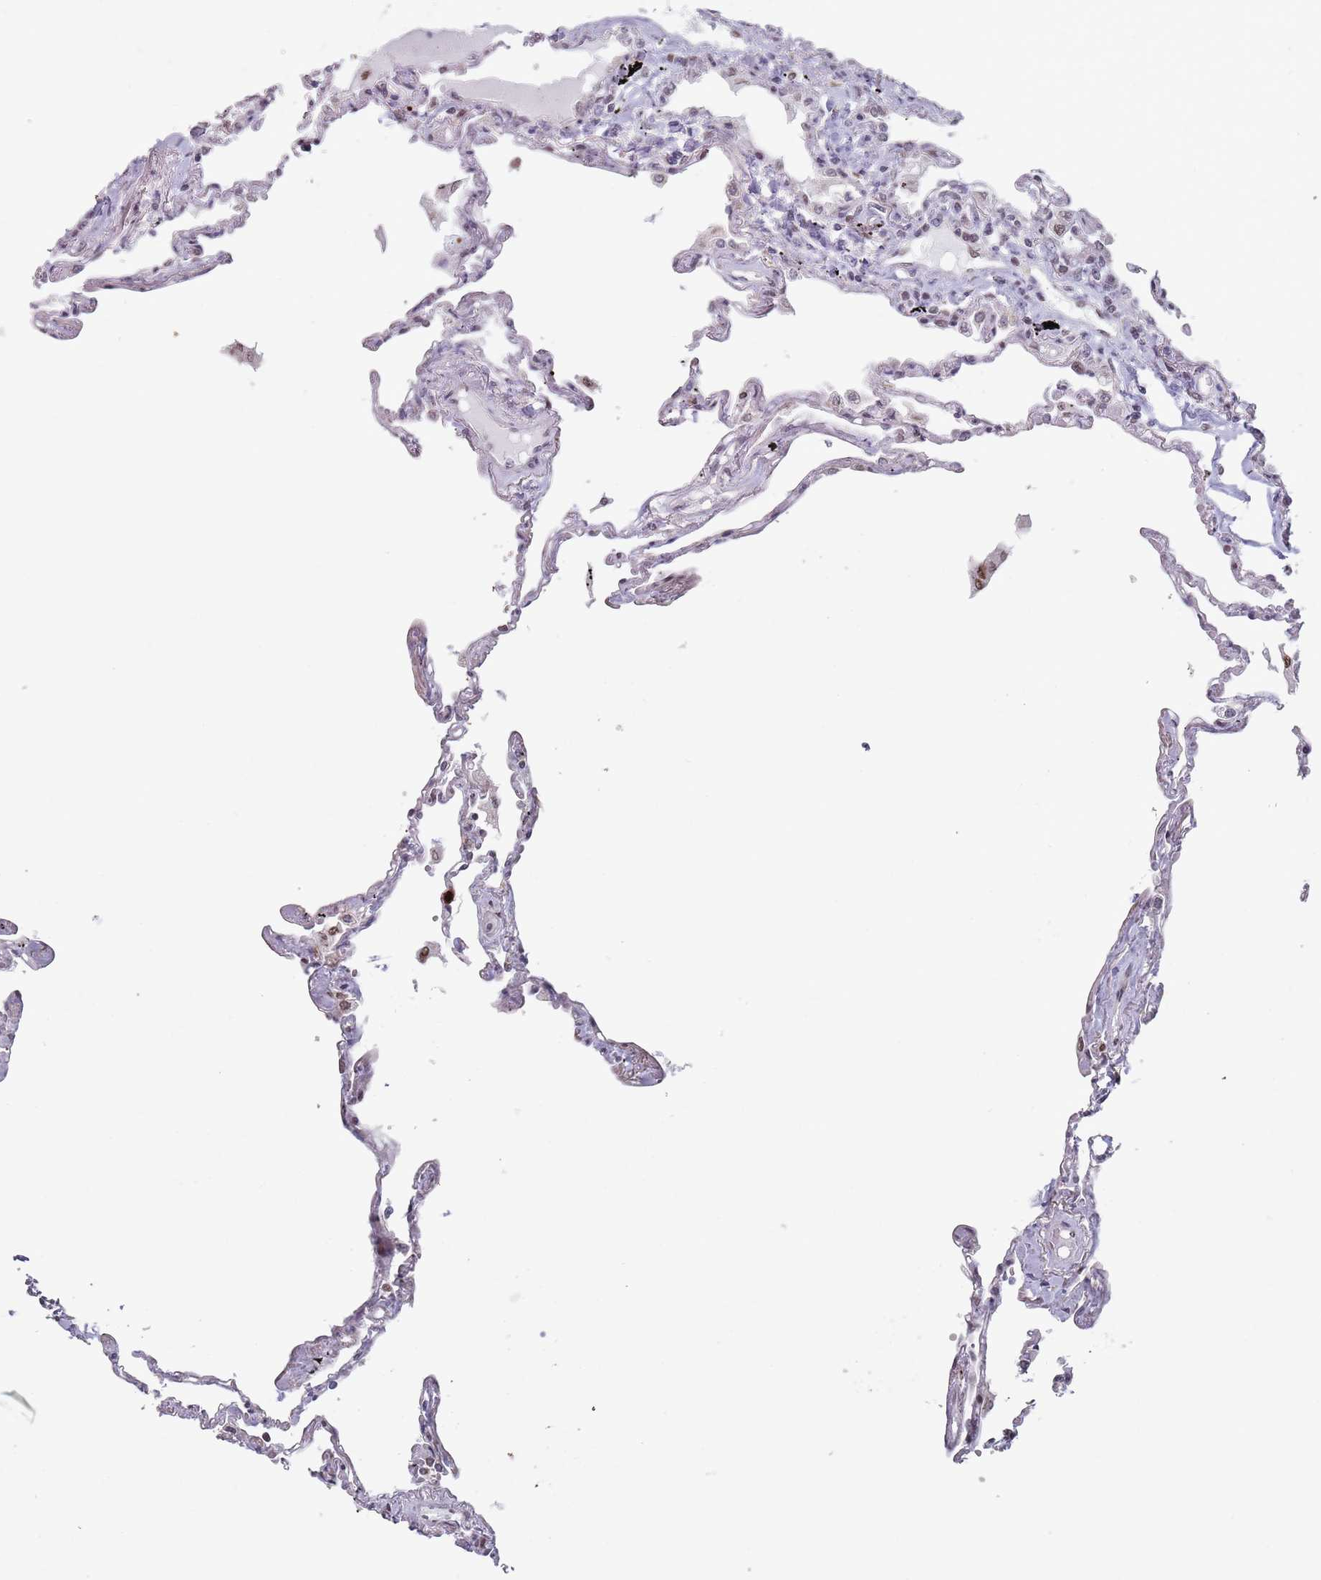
{"staining": {"intensity": "negative", "quantity": "none", "location": "none"}, "tissue": "lung", "cell_type": "Alveolar cells", "image_type": "normal", "snomed": [{"axis": "morphology", "description": "Normal tissue, NOS"}, {"axis": "topography", "description": "Lung"}], "caption": "Immunohistochemistry (IHC) of normal lung exhibits no expression in alveolar cells.", "gene": "MFSD12", "patient": {"sex": "female", "age": 67}}